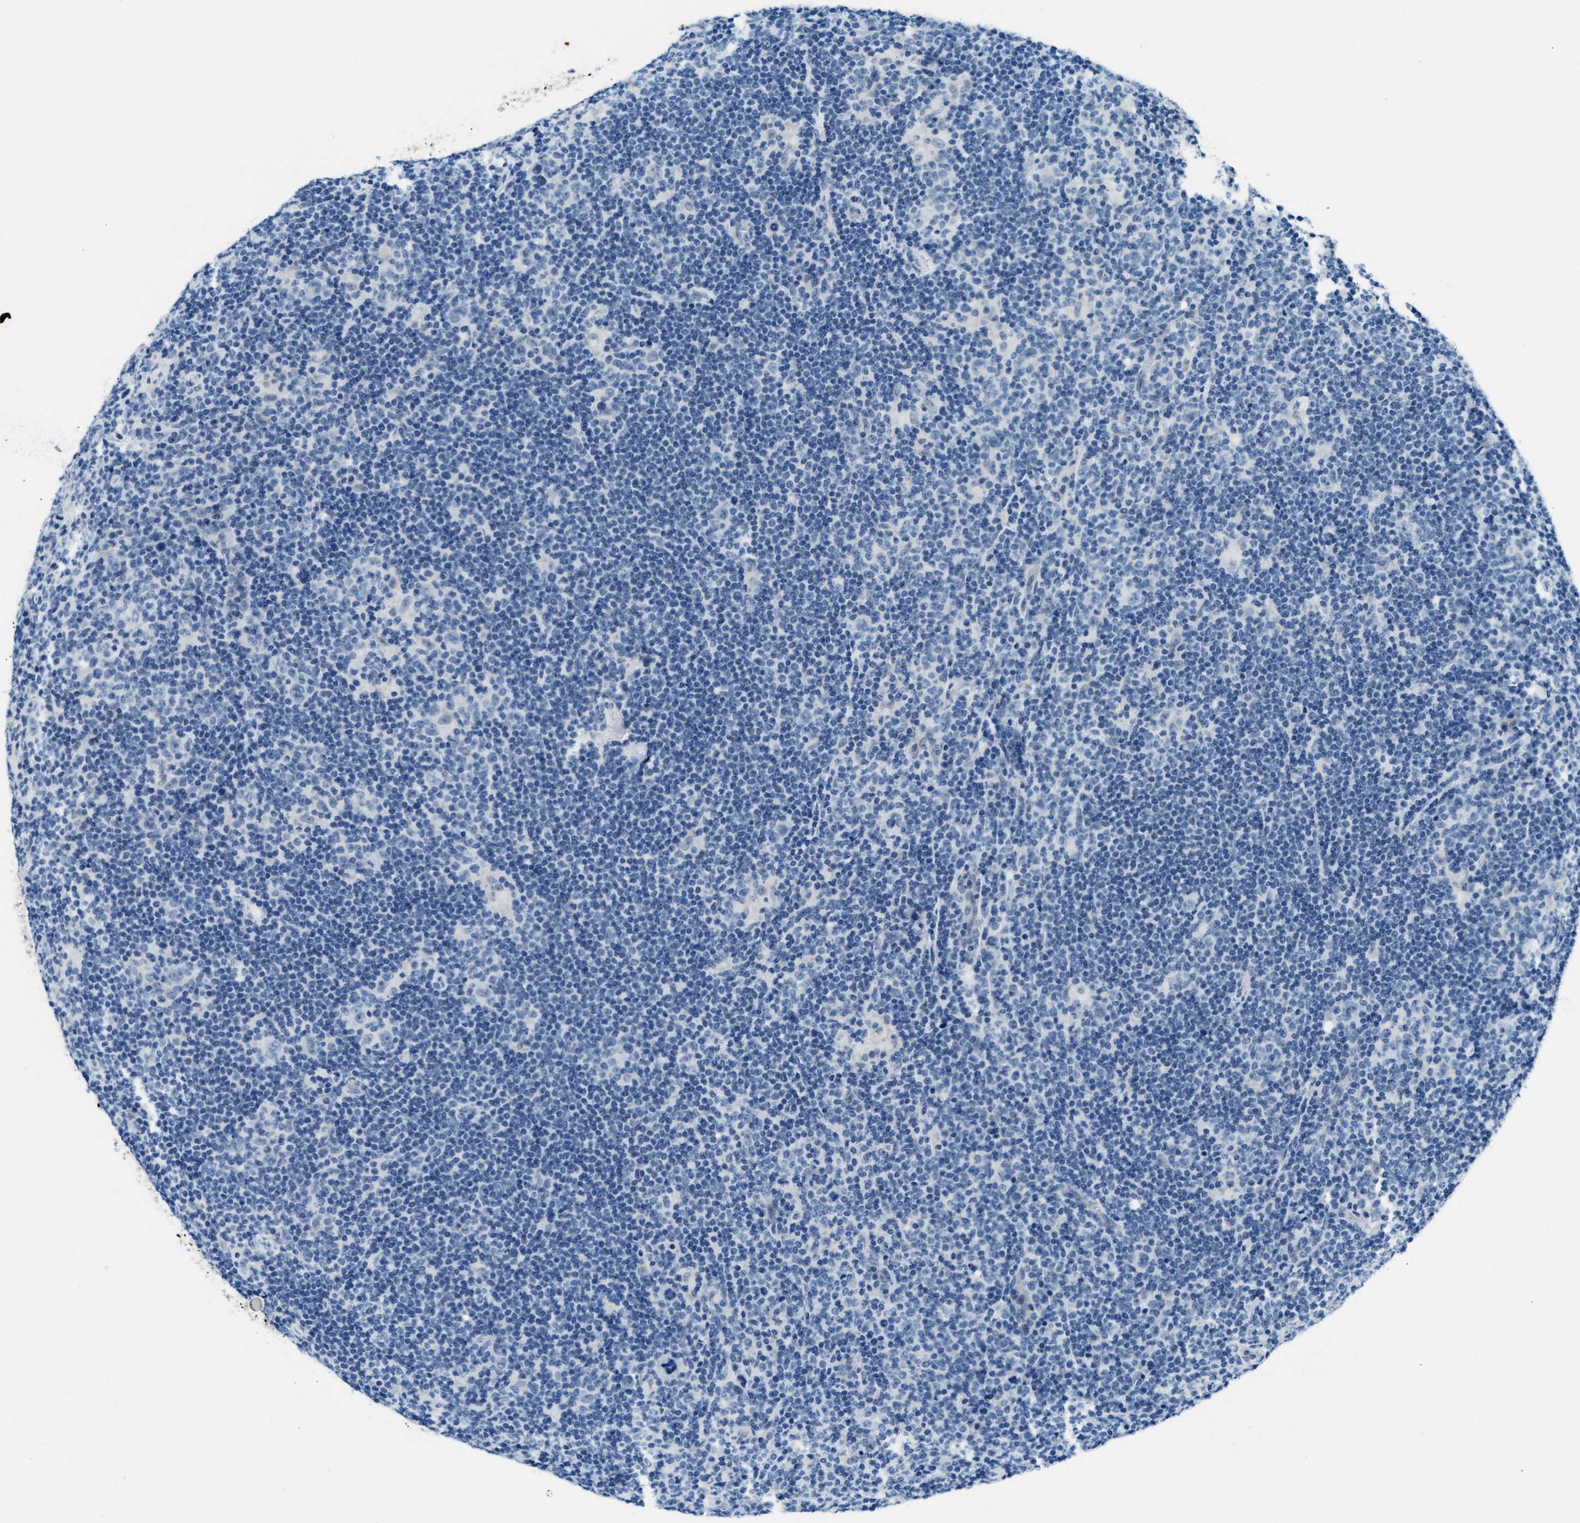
{"staining": {"intensity": "negative", "quantity": "none", "location": "none"}, "tissue": "lymphoma", "cell_type": "Tumor cells", "image_type": "cancer", "snomed": [{"axis": "morphology", "description": "Hodgkin's disease, NOS"}, {"axis": "topography", "description": "Lymph node"}], "caption": "Tumor cells are negative for brown protein staining in lymphoma.", "gene": "CFAP20", "patient": {"sex": "female", "age": 57}}